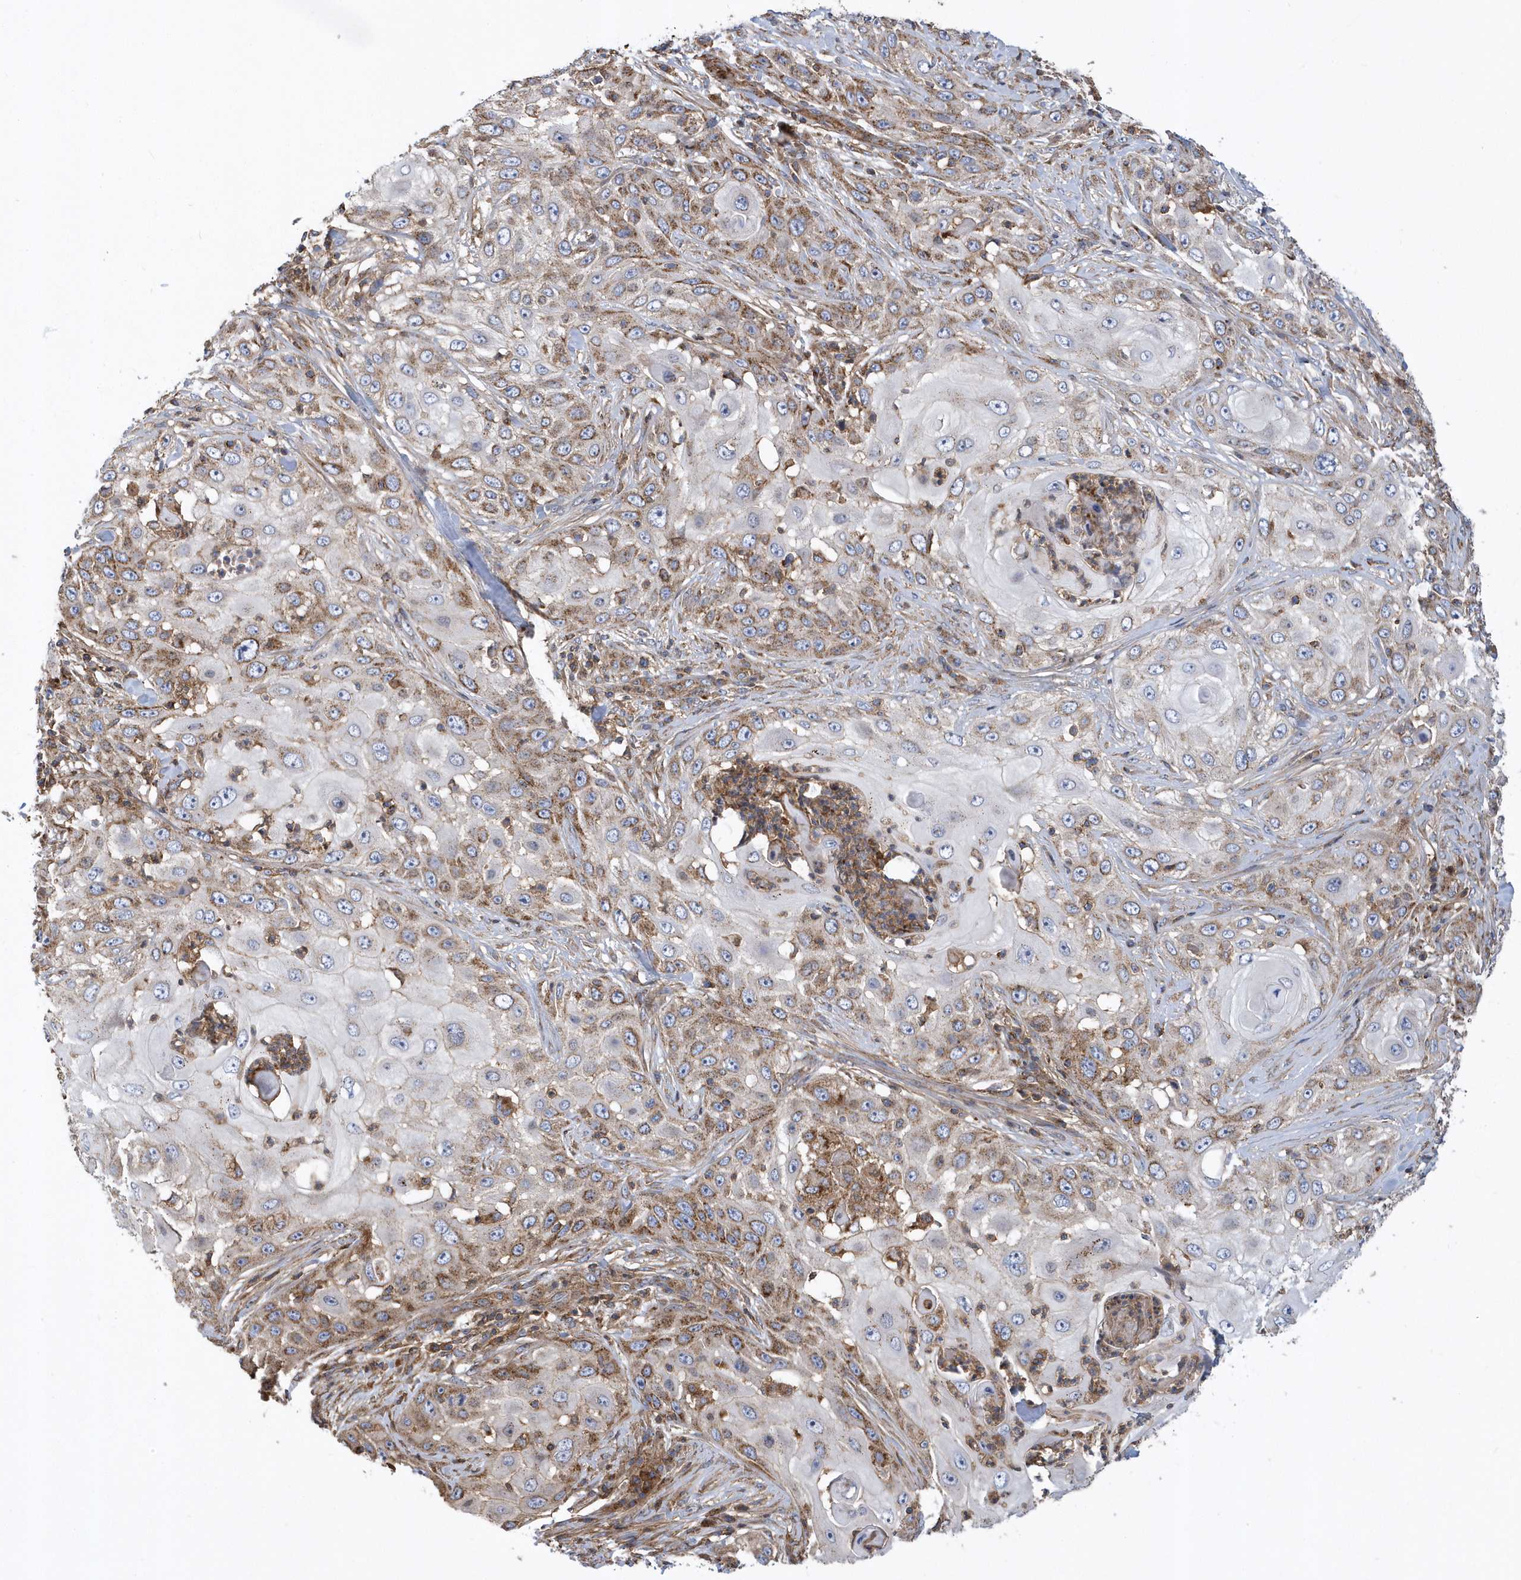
{"staining": {"intensity": "moderate", "quantity": ">75%", "location": "cytoplasmic/membranous"}, "tissue": "skin cancer", "cell_type": "Tumor cells", "image_type": "cancer", "snomed": [{"axis": "morphology", "description": "Squamous cell carcinoma, NOS"}, {"axis": "topography", "description": "Skin"}], "caption": "IHC micrograph of neoplastic tissue: squamous cell carcinoma (skin) stained using immunohistochemistry displays medium levels of moderate protein expression localized specifically in the cytoplasmic/membranous of tumor cells, appearing as a cytoplasmic/membranous brown color.", "gene": "TRAIP", "patient": {"sex": "female", "age": 44}}